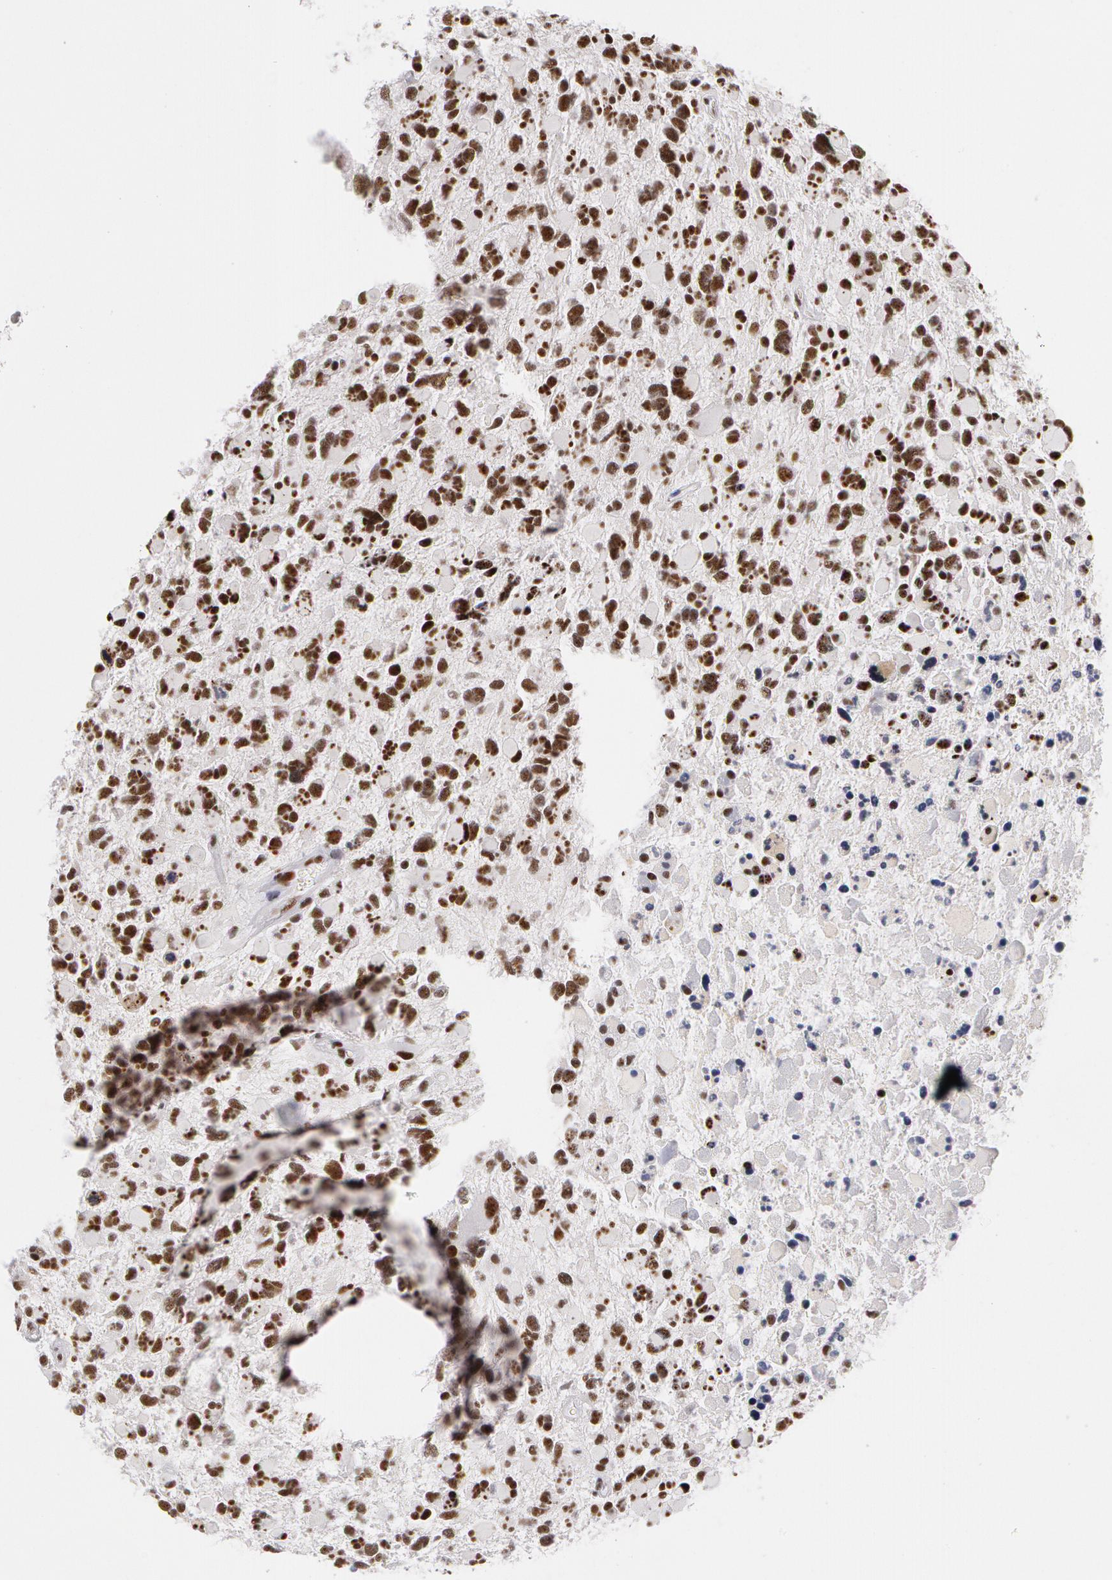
{"staining": {"intensity": "moderate", "quantity": ">75%", "location": "nuclear"}, "tissue": "glioma", "cell_type": "Tumor cells", "image_type": "cancer", "snomed": [{"axis": "morphology", "description": "Glioma, malignant, High grade"}, {"axis": "topography", "description": "Brain"}], "caption": "Protein staining displays moderate nuclear expression in about >75% of tumor cells in glioma. (DAB (3,3'-diaminobenzidine) = brown stain, brightfield microscopy at high magnification).", "gene": "PNN", "patient": {"sex": "female", "age": 37}}